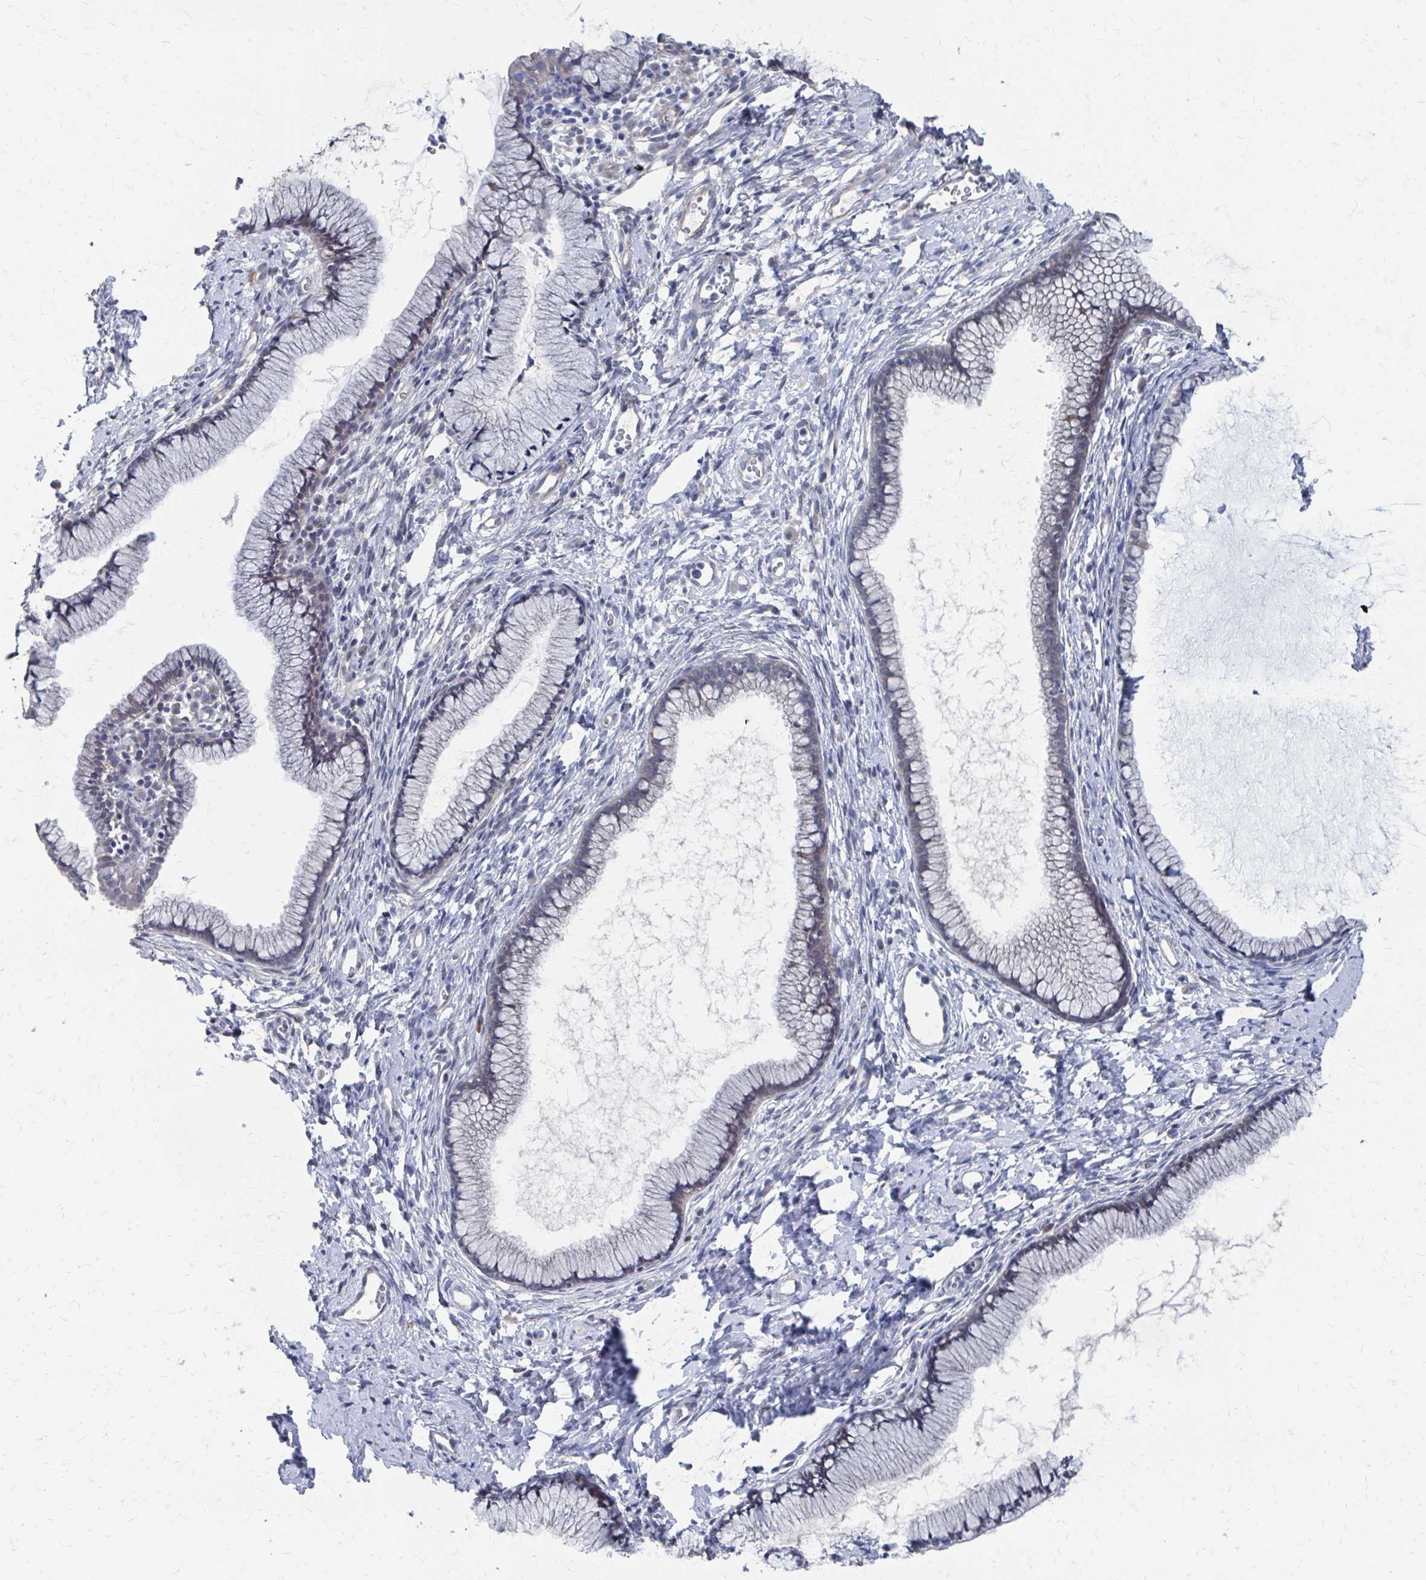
{"staining": {"intensity": "negative", "quantity": "none", "location": "none"}, "tissue": "cervix", "cell_type": "Glandular cells", "image_type": "normal", "snomed": [{"axis": "morphology", "description": "Normal tissue, NOS"}, {"axis": "topography", "description": "Cervix"}], "caption": "Immunohistochemistry (IHC) of unremarkable cervix exhibits no positivity in glandular cells. (DAB (3,3'-diaminobenzidine) immunohistochemistry (IHC), high magnification).", "gene": "PLEKHG7", "patient": {"sex": "female", "age": 40}}